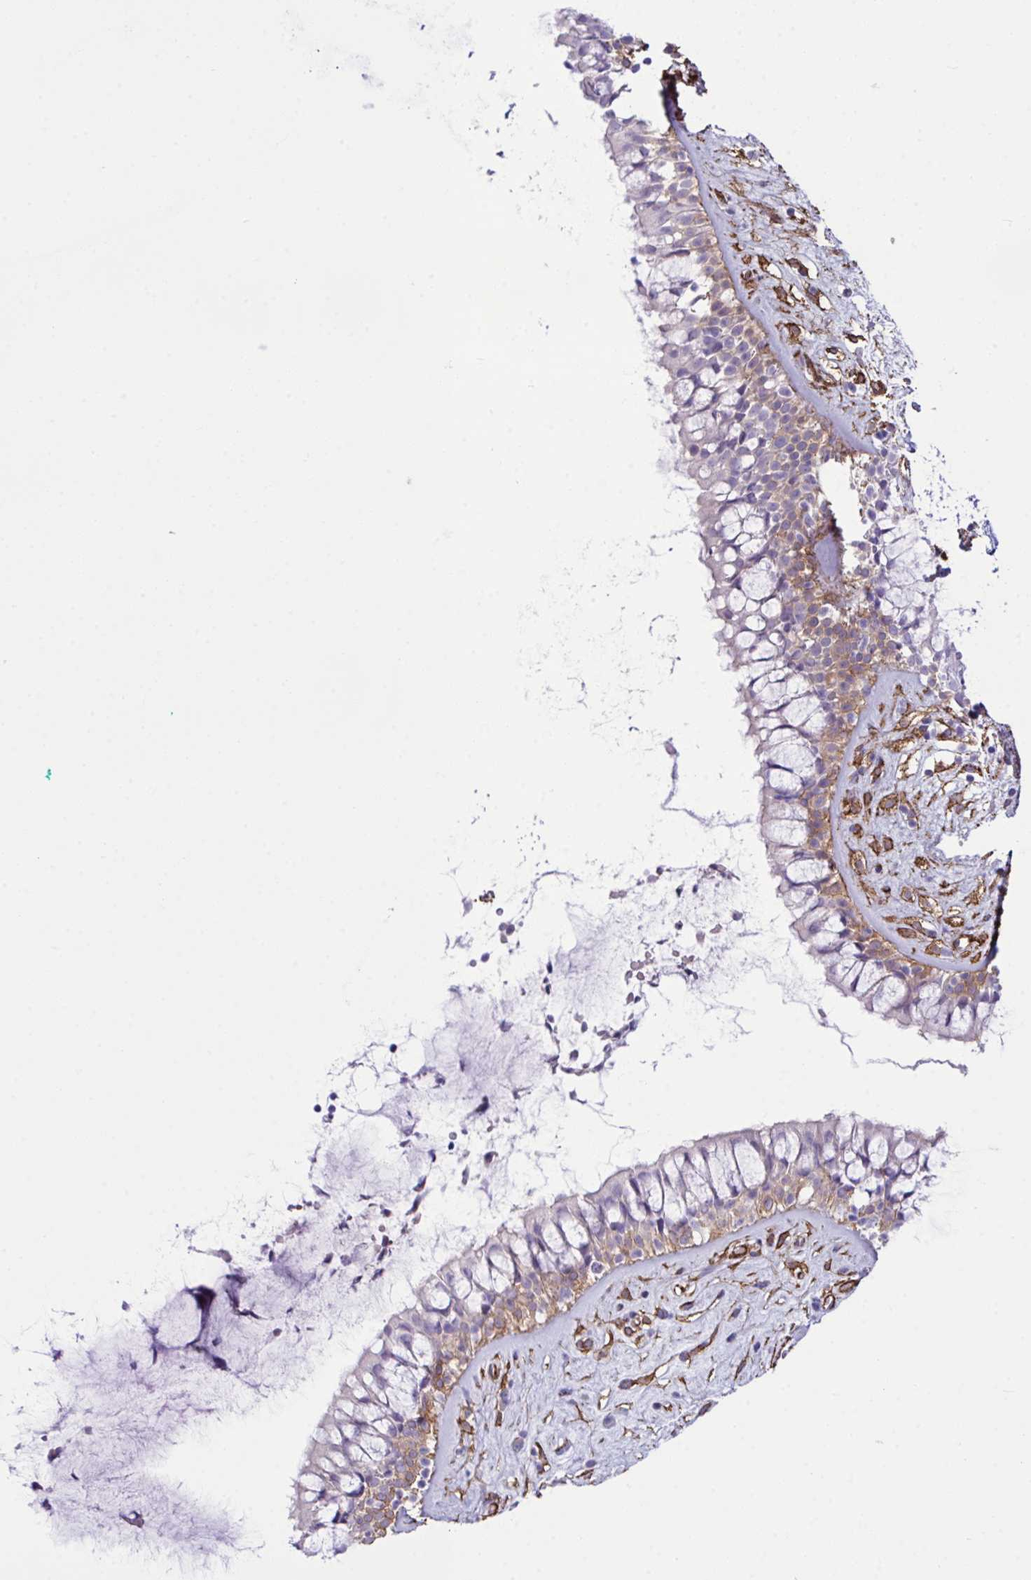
{"staining": {"intensity": "weak", "quantity": "<25%", "location": "cytoplasmic/membranous"}, "tissue": "nasopharynx", "cell_type": "Respiratory epithelial cells", "image_type": "normal", "snomed": [{"axis": "morphology", "description": "Normal tissue, NOS"}, {"axis": "topography", "description": "Nasopharynx"}], "caption": "Respiratory epithelial cells are negative for protein expression in unremarkable human nasopharynx. (Immunohistochemistry, brightfield microscopy, high magnification).", "gene": "SYNPO2L", "patient": {"sex": "male", "age": 32}}